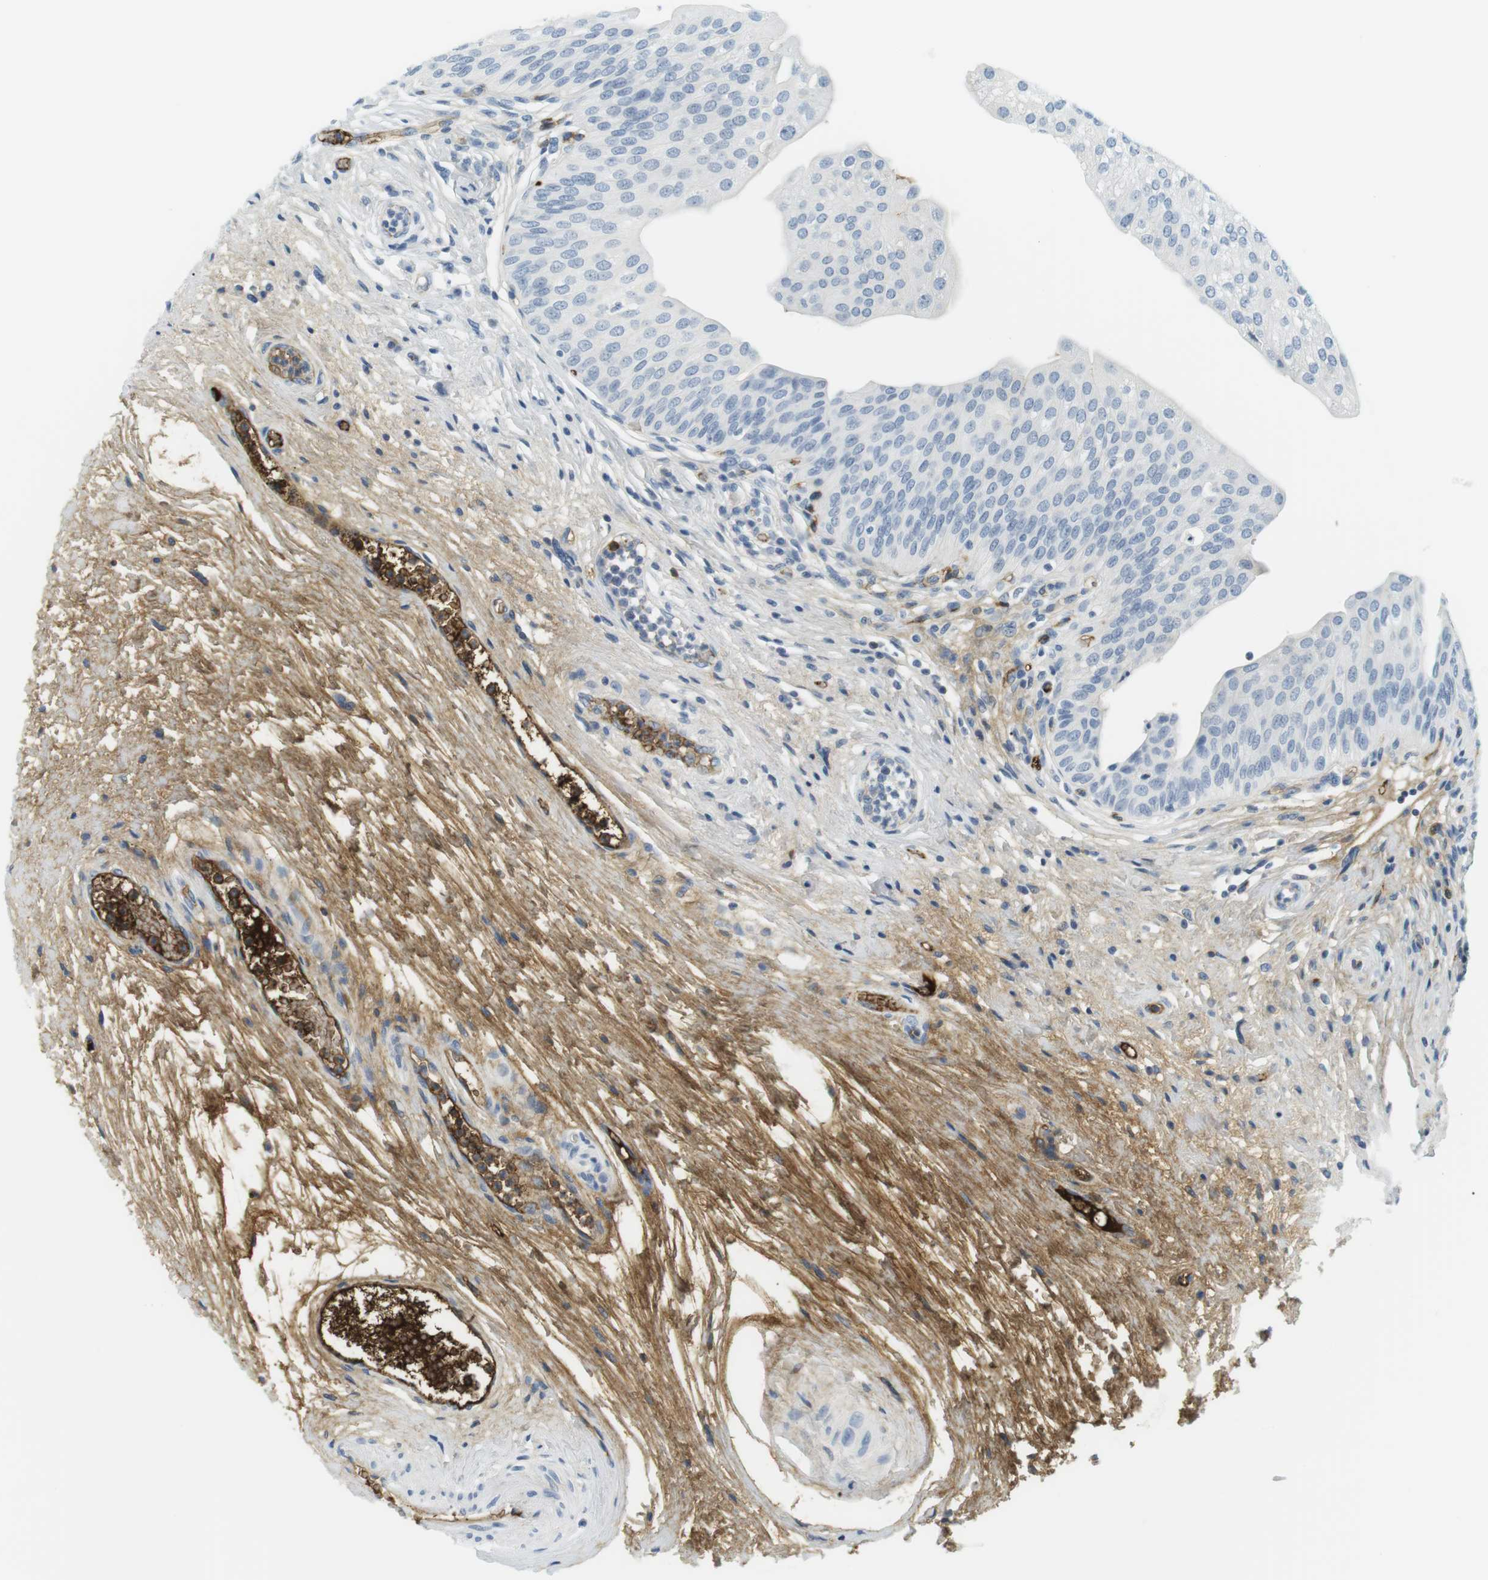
{"staining": {"intensity": "negative", "quantity": "none", "location": "none"}, "tissue": "urinary bladder", "cell_type": "Urothelial cells", "image_type": "normal", "snomed": [{"axis": "morphology", "description": "Normal tissue, NOS"}, {"axis": "topography", "description": "Urinary bladder"}], "caption": "Immunohistochemistry histopathology image of benign urinary bladder: human urinary bladder stained with DAB displays no significant protein positivity in urothelial cells. (DAB (3,3'-diaminobenzidine) immunohistochemistry (IHC) with hematoxylin counter stain).", "gene": "APOB", "patient": {"sex": "male", "age": 46}}